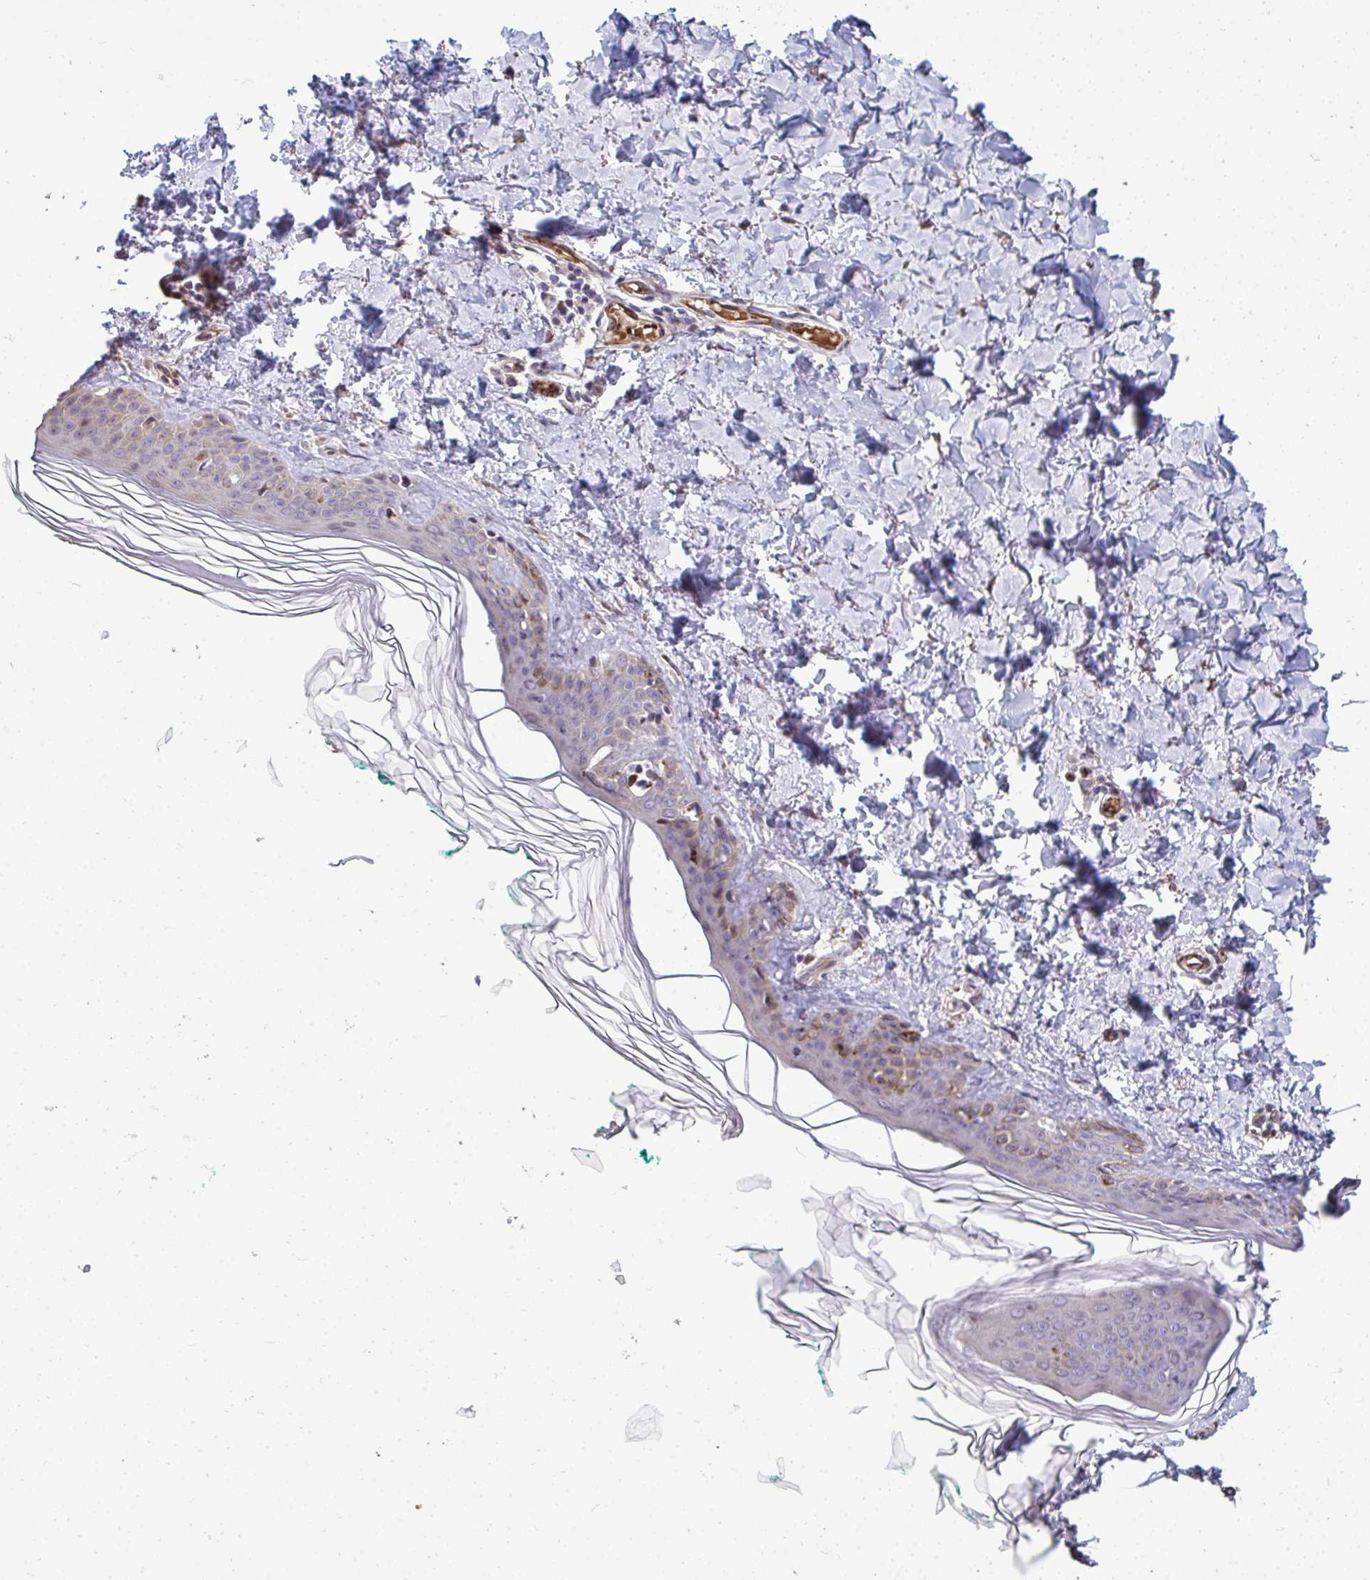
{"staining": {"intensity": "negative", "quantity": "none", "location": "none"}, "tissue": "skin", "cell_type": "Fibroblasts", "image_type": "normal", "snomed": [{"axis": "morphology", "description": "Normal tissue, NOS"}, {"axis": "topography", "description": "Skin"}, {"axis": "topography", "description": "Peripheral nerve tissue"}], "caption": "This is an IHC image of normal skin. There is no staining in fibroblasts.", "gene": "FIBCD1", "patient": {"sex": "female", "age": 45}}